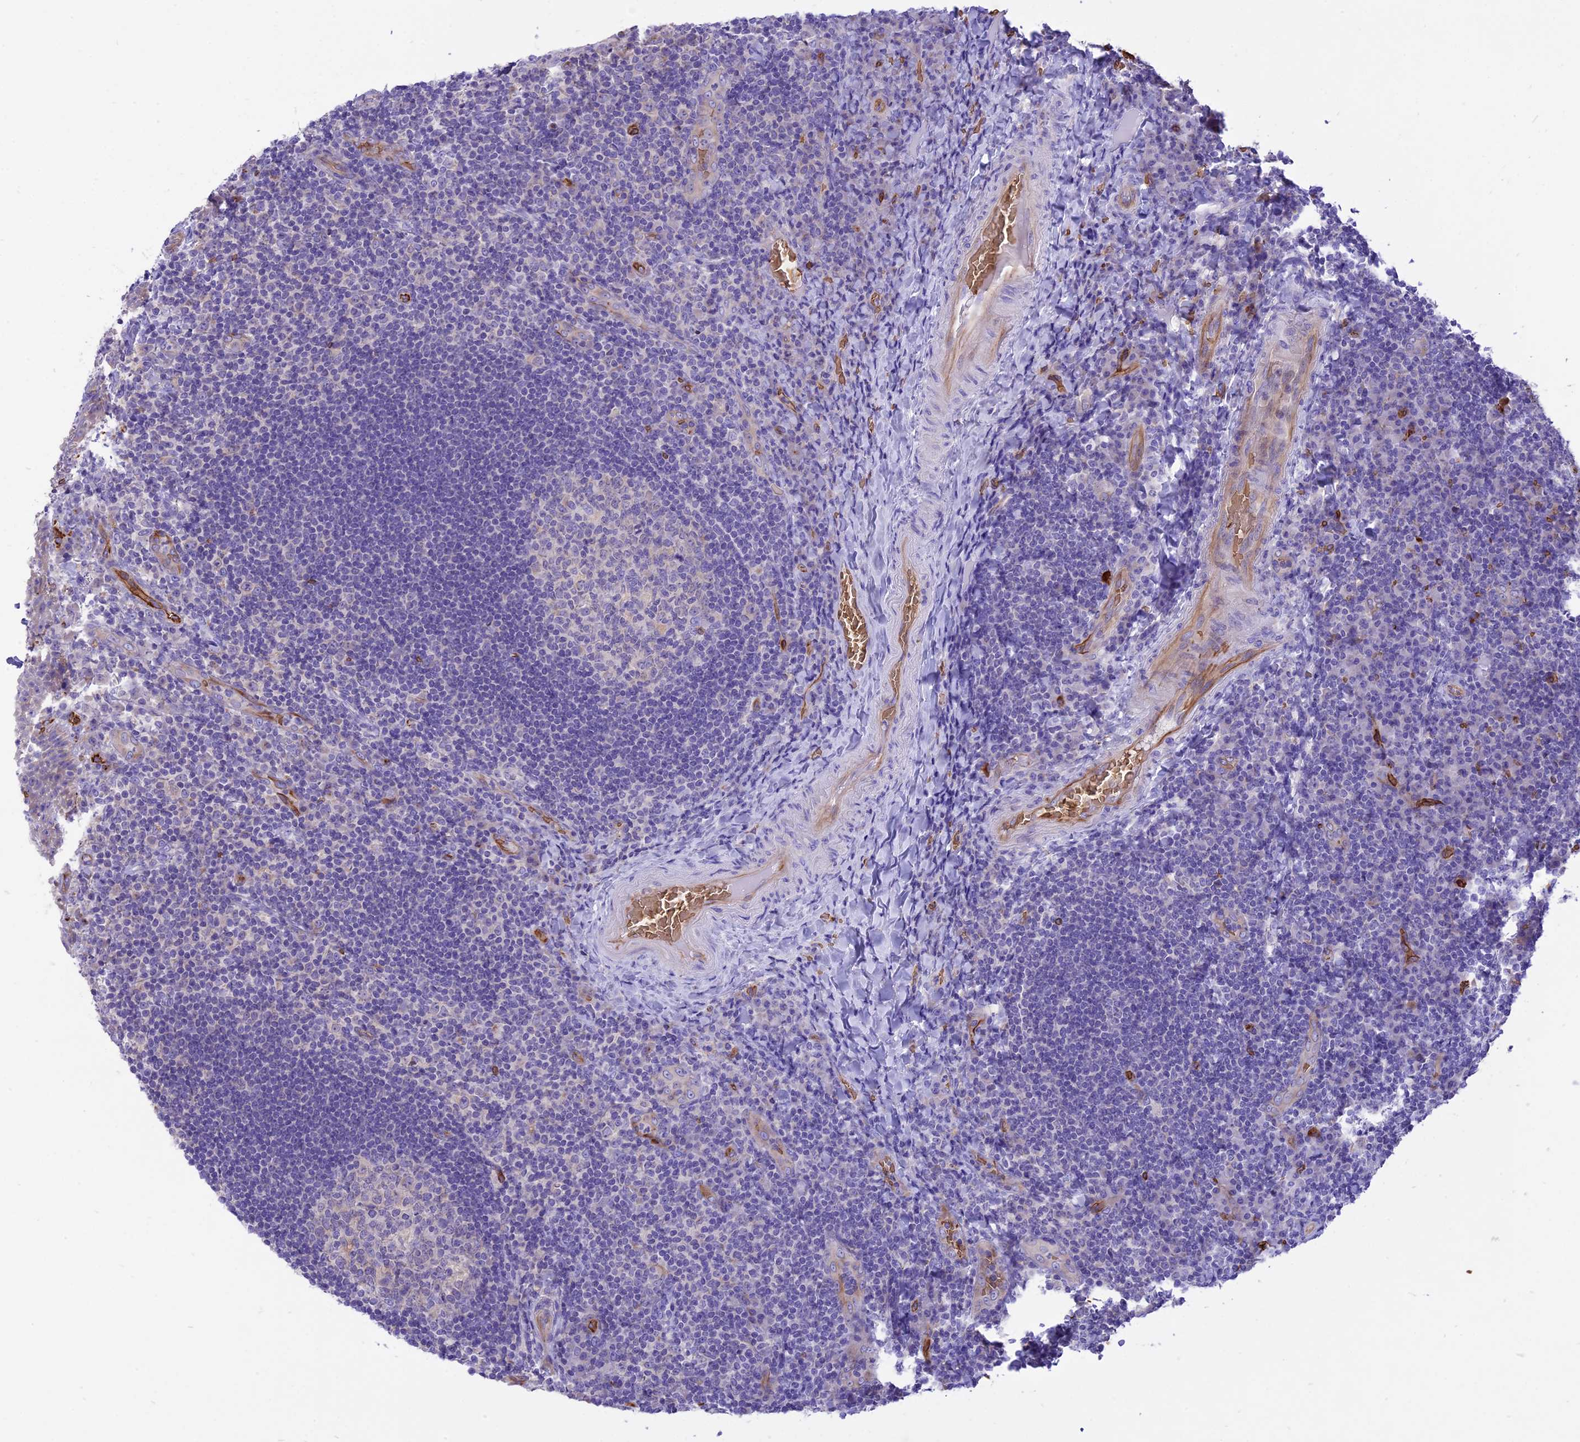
{"staining": {"intensity": "negative", "quantity": "none", "location": "none"}, "tissue": "tonsil", "cell_type": "Germinal center cells", "image_type": "normal", "snomed": [{"axis": "morphology", "description": "Normal tissue, NOS"}, {"axis": "topography", "description": "Tonsil"}], "caption": "The image shows no significant staining in germinal center cells of tonsil. Nuclei are stained in blue.", "gene": "TTC4", "patient": {"sex": "male", "age": 17}}